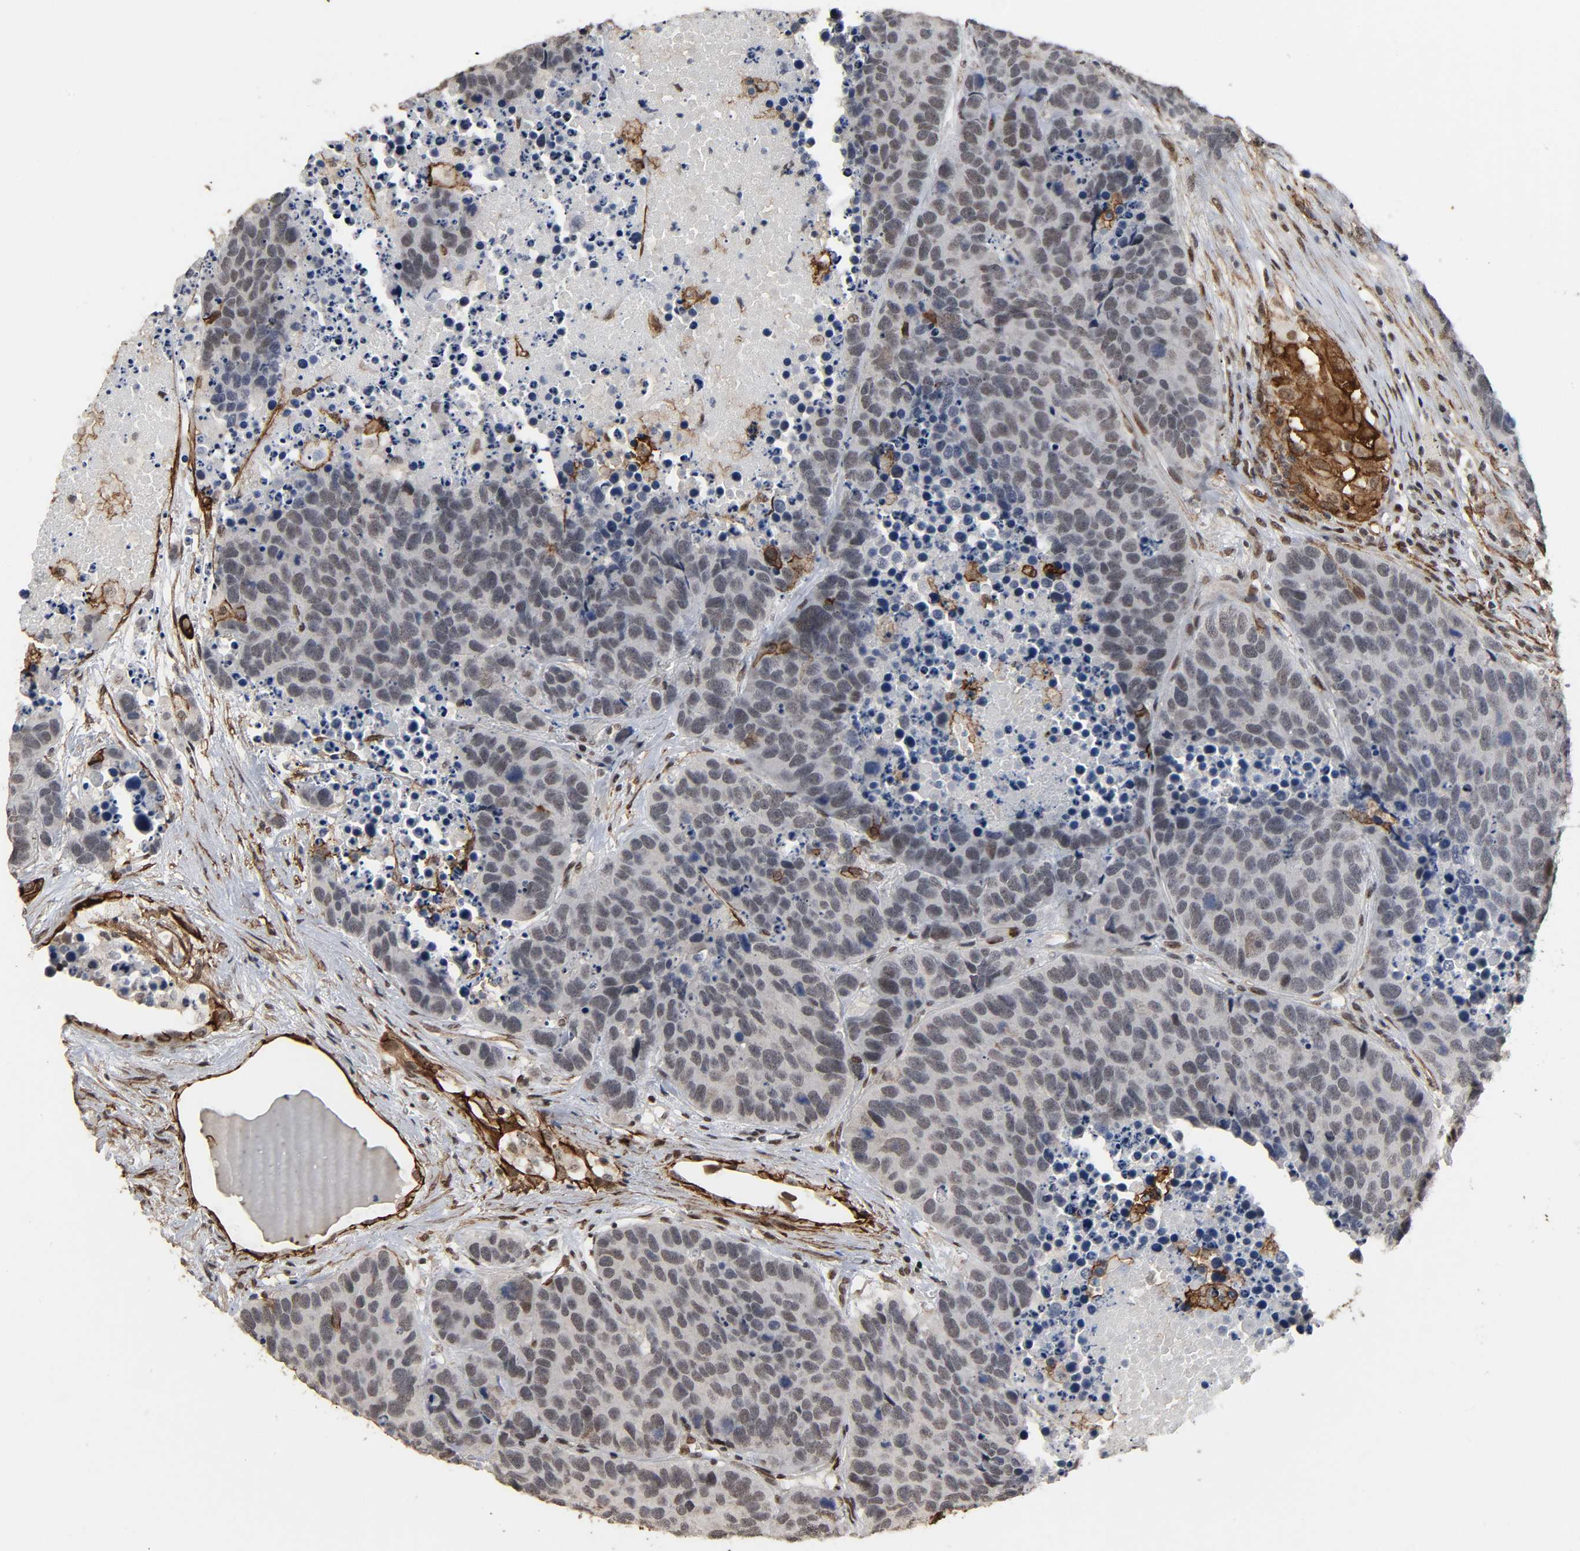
{"staining": {"intensity": "weak", "quantity": ">75%", "location": "nuclear"}, "tissue": "carcinoid", "cell_type": "Tumor cells", "image_type": "cancer", "snomed": [{"axis": "morphology", "description": "Carcinoid, malignant, NOS"}, {"axis": "topography", "description": "Lung"}], "caption": "Protein analysis of carcinoid tissue demonstrates weak nuclear positivity in approximately >75% of tumor cells.", "gene": "AHNAK2", "patient": {"sex": "male", "age": 60}}